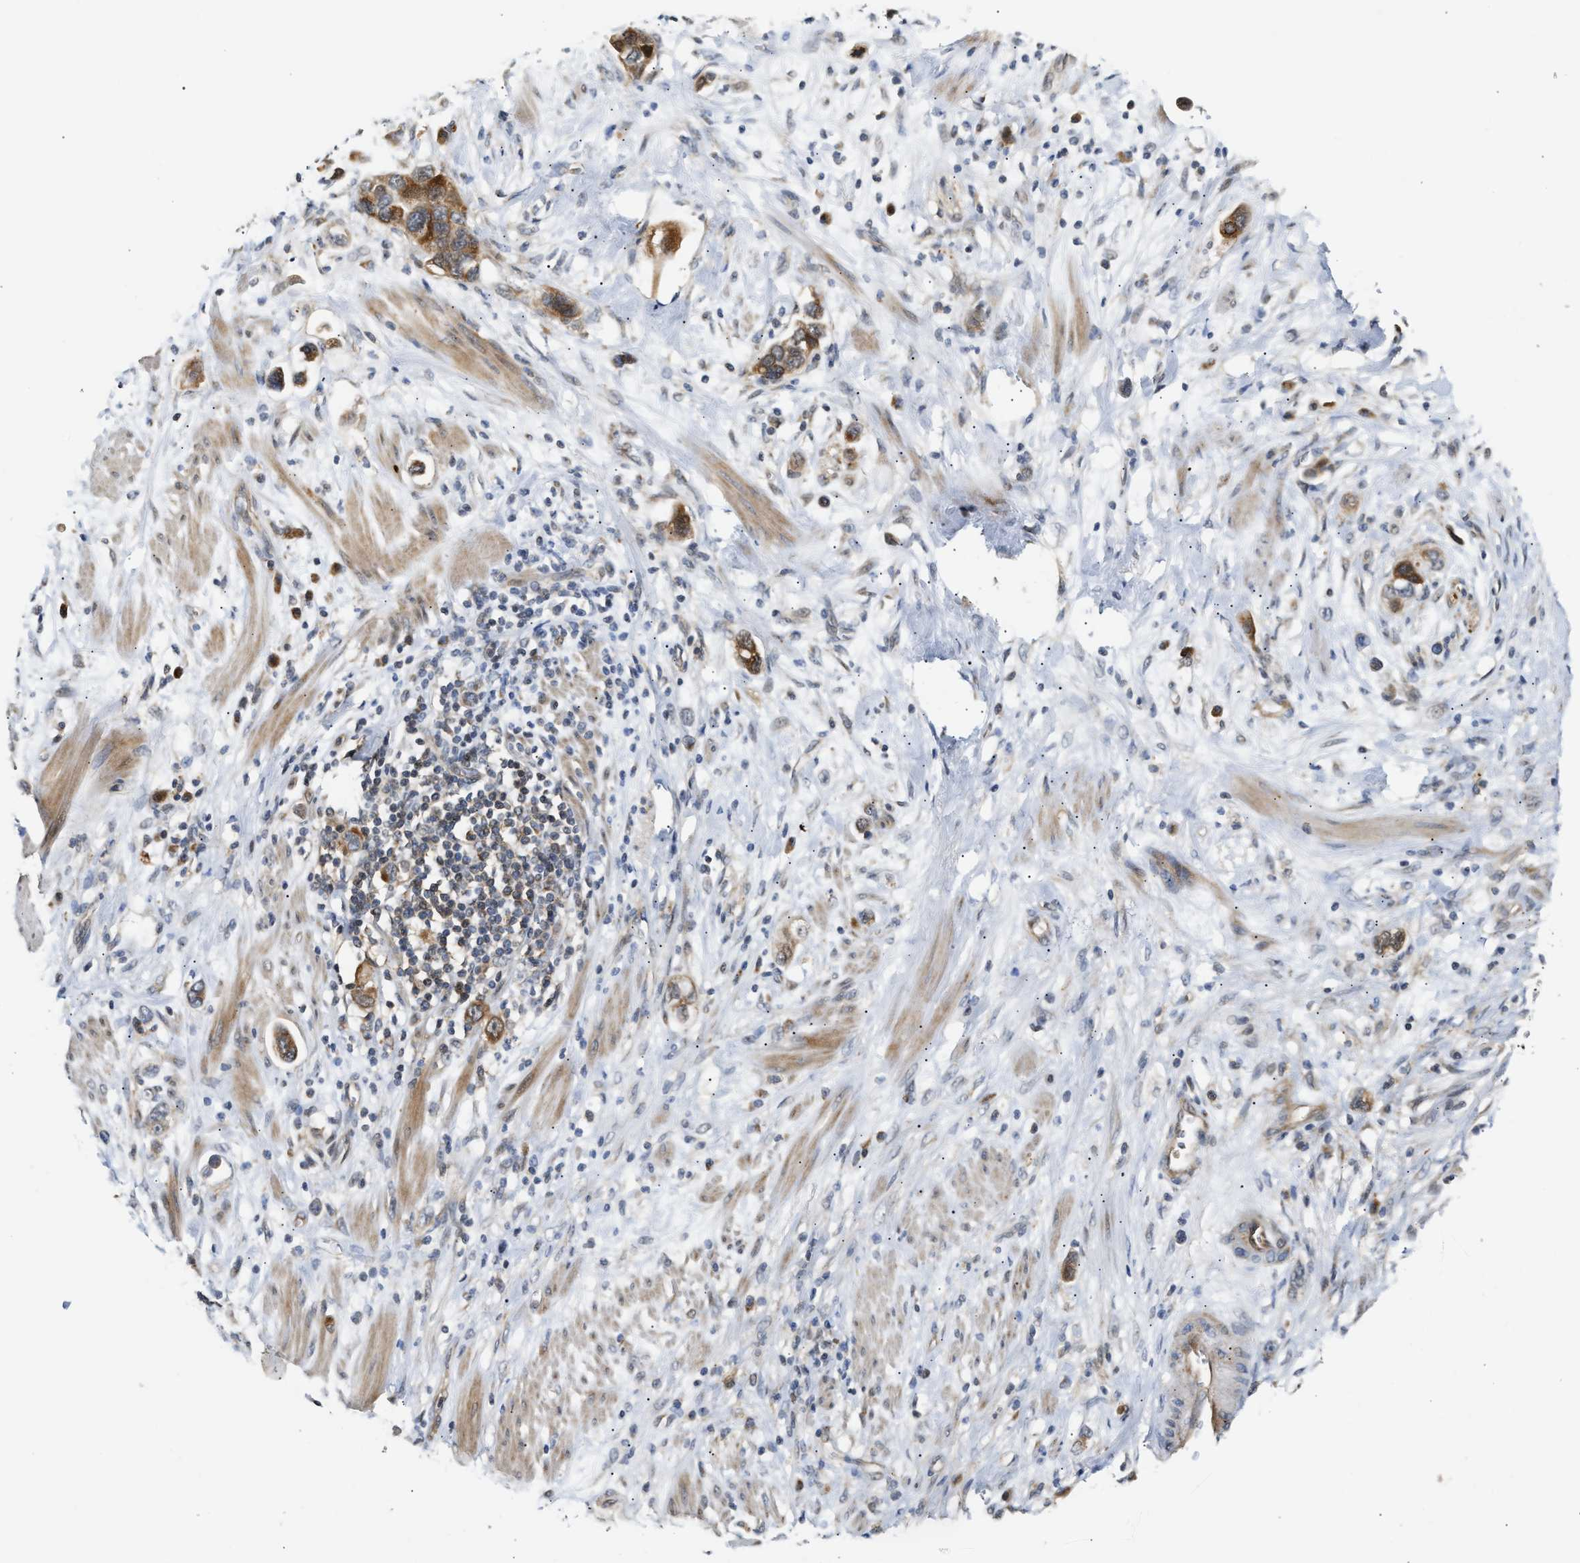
{"staining": {"intensity": "moderate", "quantity": "25%-75%", "location": "cytoplasmic/membranous"}, "tissue": "stomach cancer", "cell_type": "Tumor cells", "image_type": "cancer", "snomed": [{"axis": "morphology", "description": "Adenocarcinoma, NOS"}, {"axis": "topography", "description": "Stomach, lower"}], "caption": "Brown immunohistochemical staining in stomach cancer demonstrates moderate cytoplasmic/membranous staining in approximately 25%-75% of tumor cells.", "gene": "EXTL2", "patient": {"sex": "female", "age": 93}}